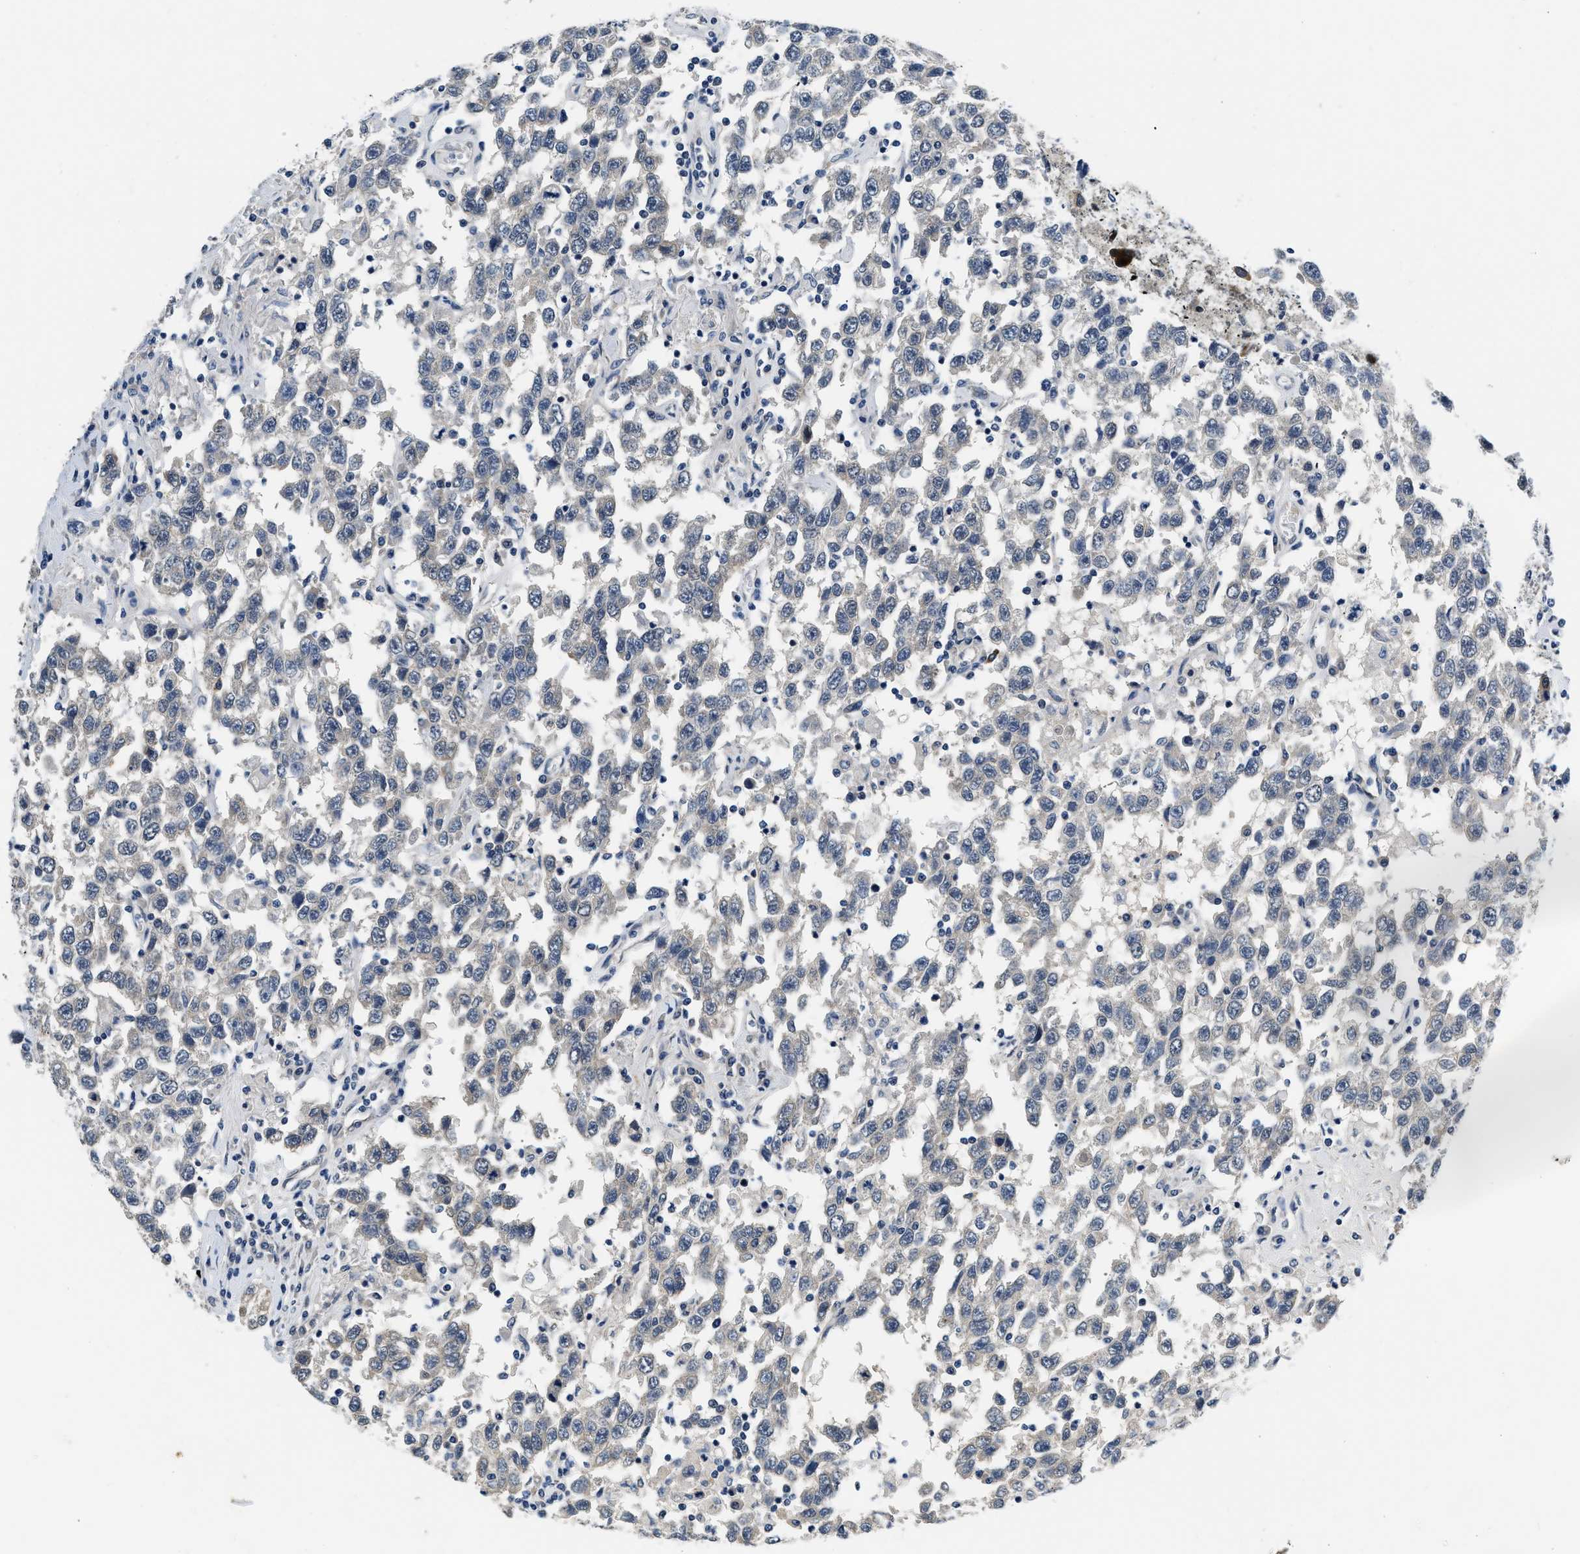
{"staining": {"intensity": "negative", "quantity": "none", "location": "none"}, "tissue": "testis cancer", "cell_type": "Tumor cells", "image_type": "cancer", "snomed": [{"axis": "morphology", "description": "Seminoma, NOS"}, {"axis": "topography", "description": "Testis"}], "caption": "A micrograph of testis cancer stained for a protein displays no brown staining in tumor cells. (Stains: DAB IHC with hematoxylin counter stain, Microscopy: brightfield microscopy at high magnification).", "gene": "SMAD4", "patient": {"sex": "male", "age": 41}}